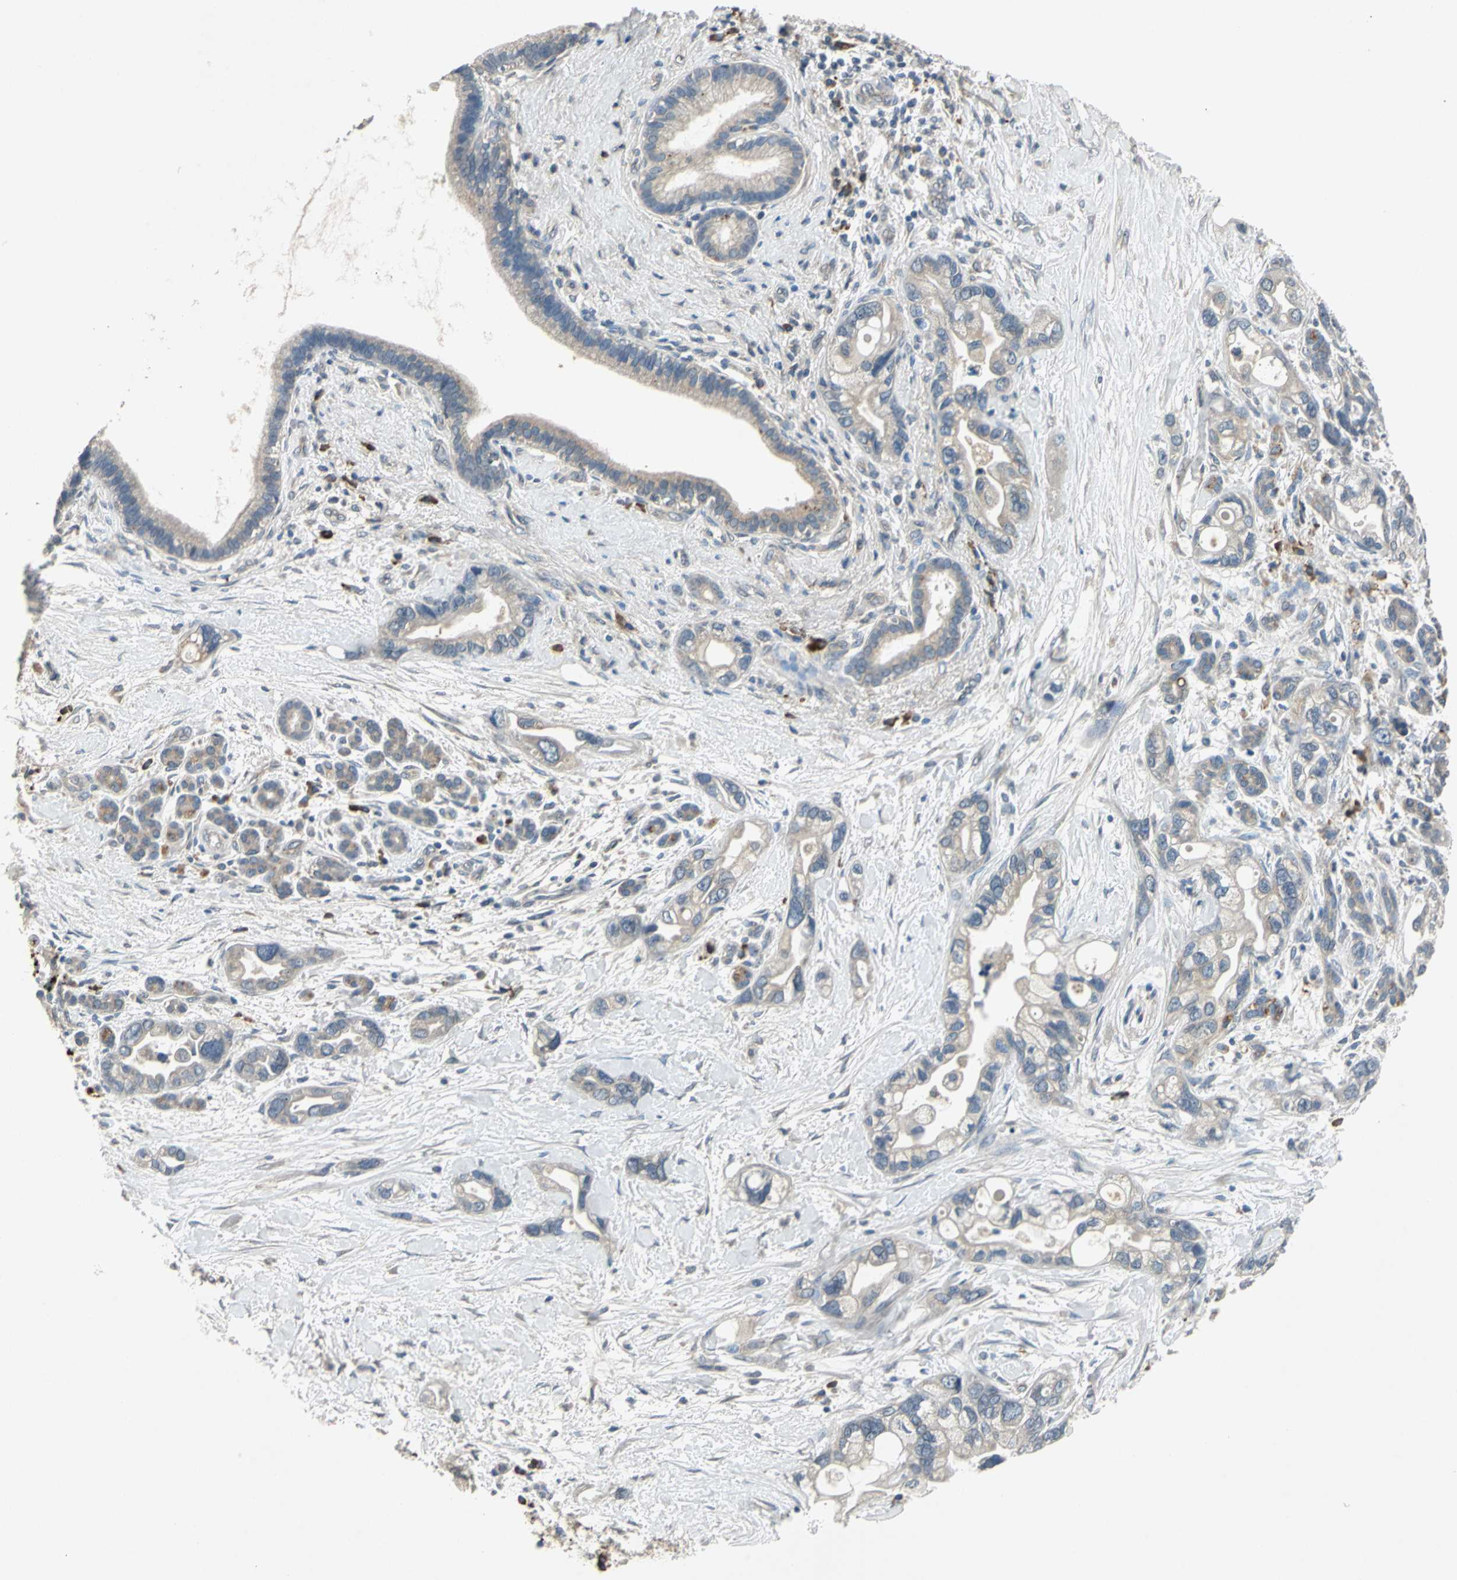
{"staining": {"intensity": "weak", "quantity": "25%-75%", "location": "cytoplasmic/membranous"}, "tissue": "pancreatic cancer", "cell_type": "Tumor cells", "image_type": "cancer", "snomed": [{"axis": "morphology", "description": "Adenocarcinoma, NOS"}, {"axis": "topography", "description": "Pancreas"}], "caption": "The histopathology image reveals staining of pancreatic adenocarcinoma, revealing weak cytoplasmic/membranous protein positivity (brown color) within tumor cells.", "gene": "SLC2A13", "patient": {"sex": "female", "age": 77}}